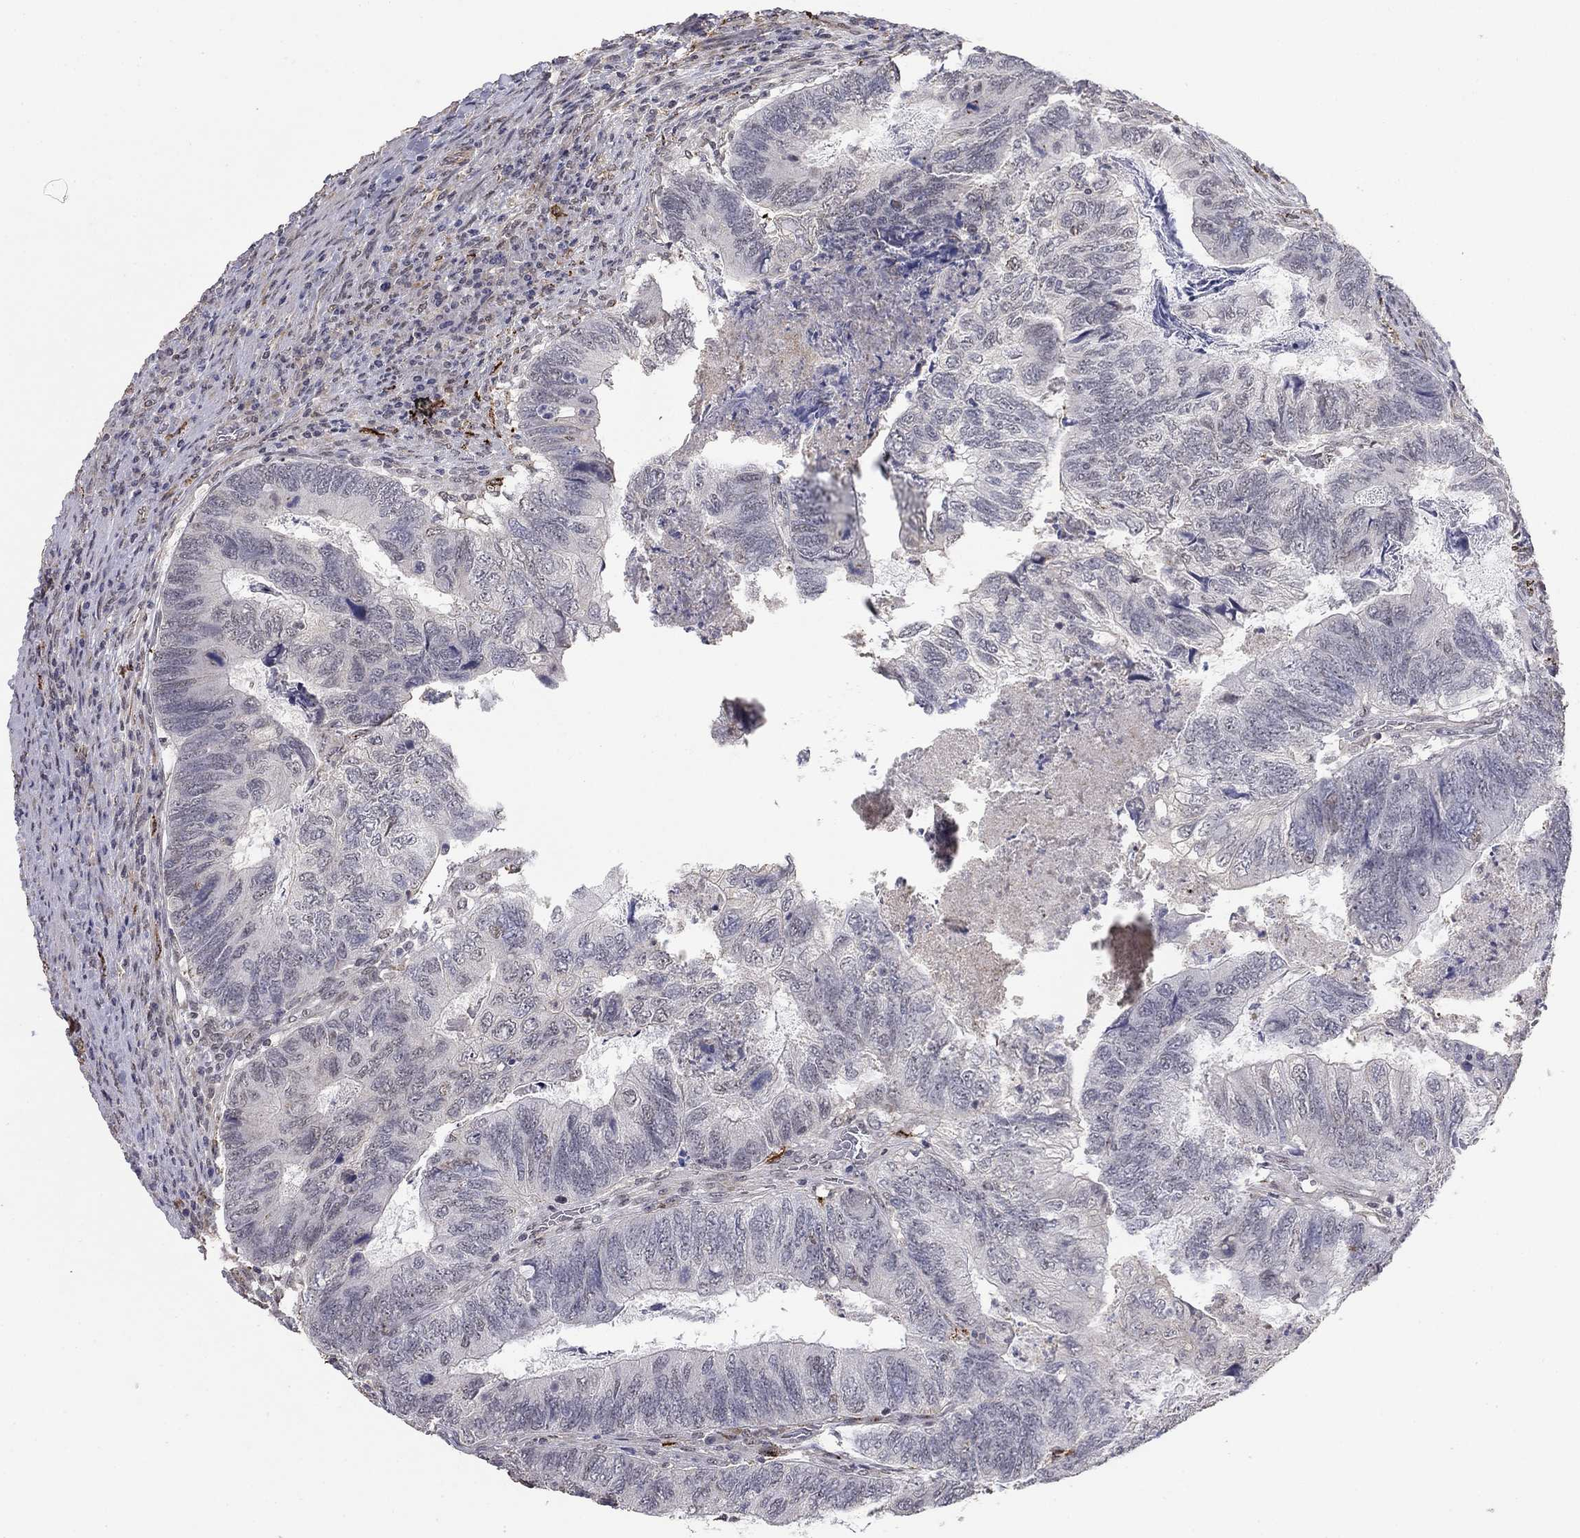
{"staining": {"intensity": "negative", "quantity": "none", "location": "none"}, "tissue": "colorectal cancer", "cell_type": "Tumor cells", "image_type": "cancer", "snomed": [{"axis": "morphology", "description": "Adenocarcinoma, NOS"}, {"axis": "topography", "description": "Colon"}], "caption": "This is an immunohistochemistry (IHC) image of human colorectal cancer. There is no expression in tumor cells.", "gene": "GRIA3", "patient": {"sex": "female", "age": 67}}